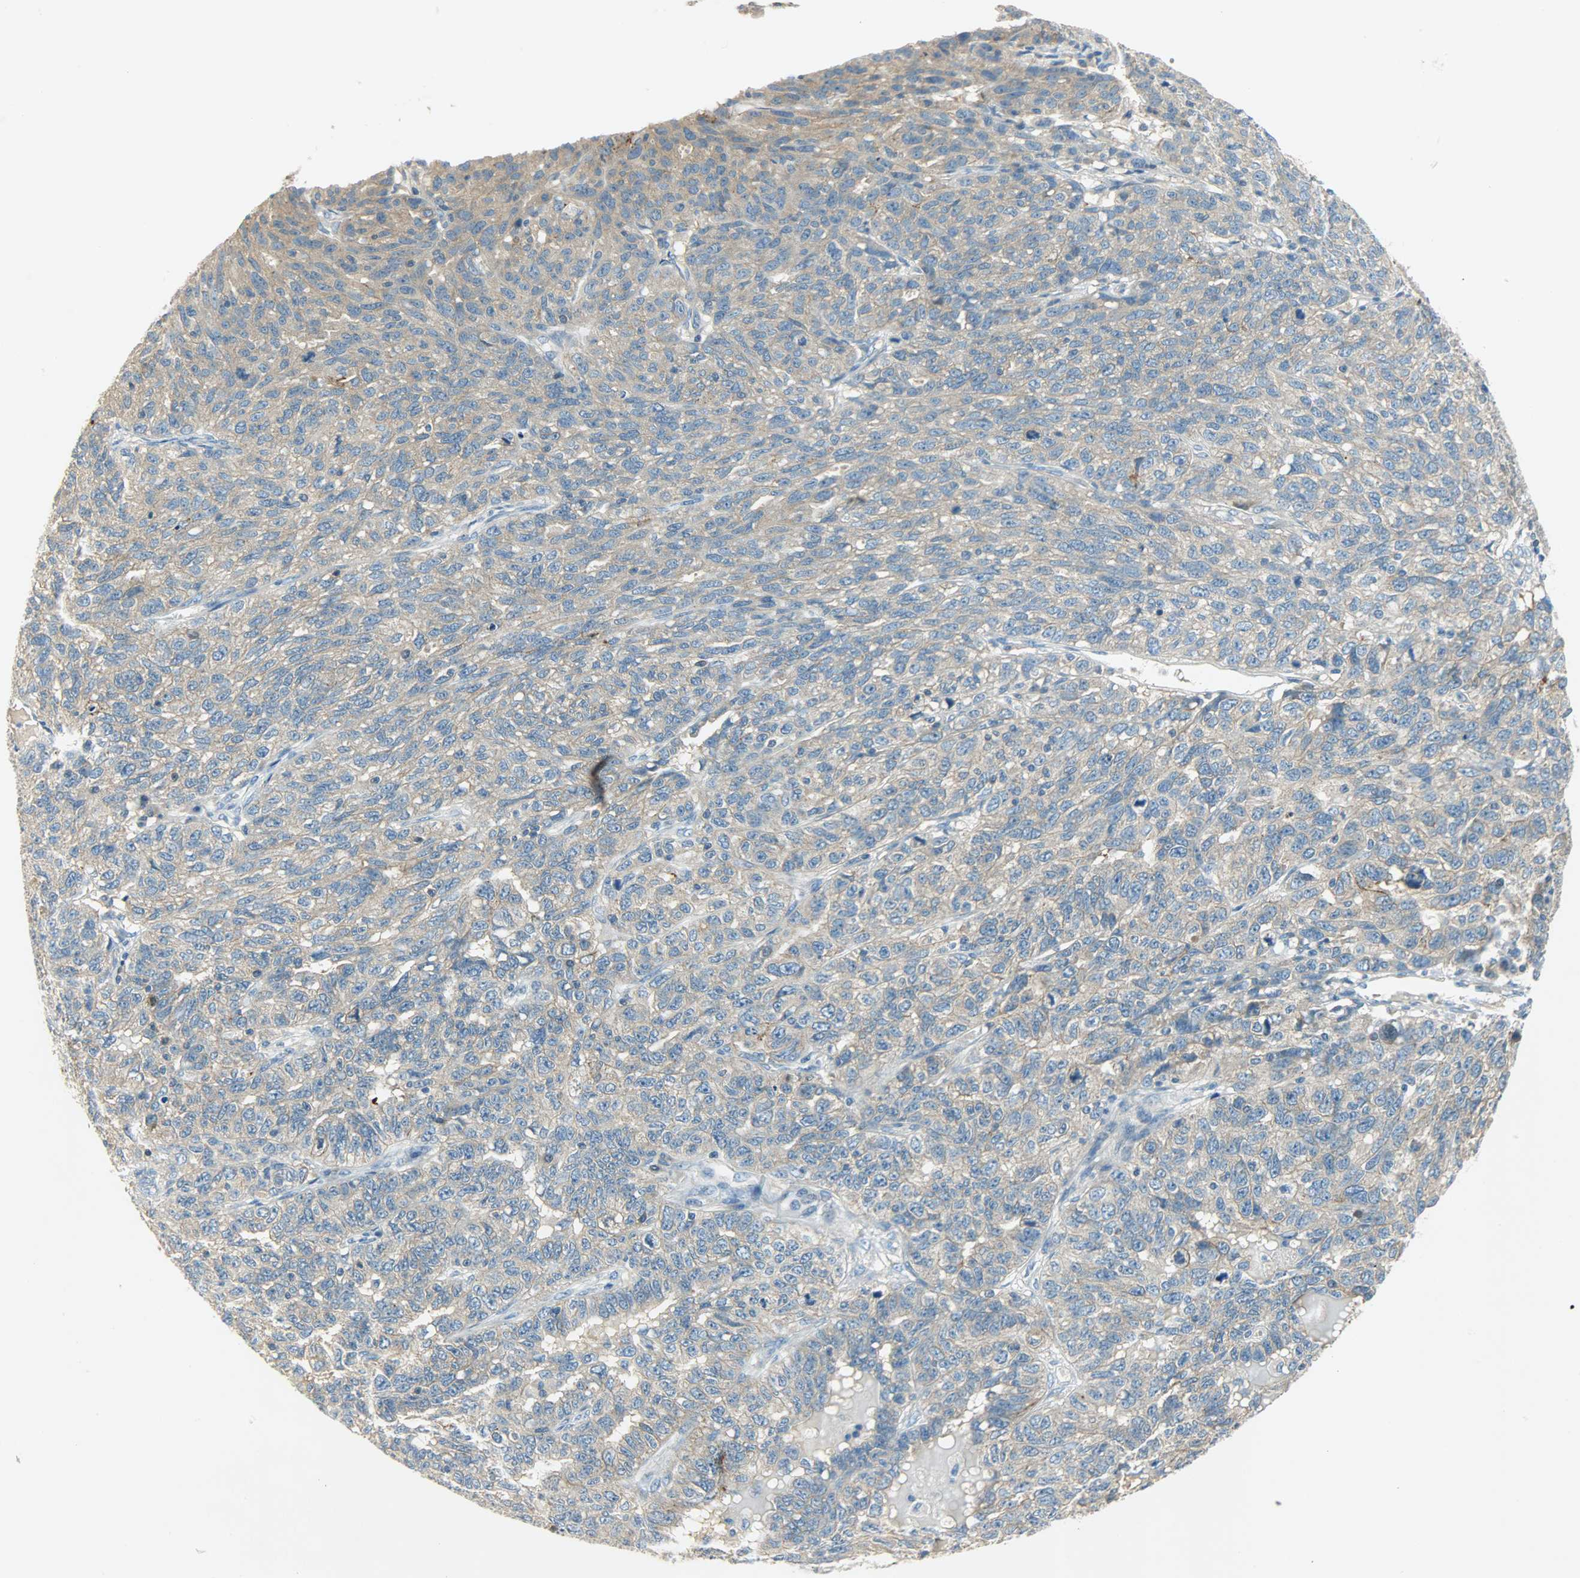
{"staining": {"intensity": "moderate", "quantity": ">75%", "location": "cytoplasmic/membranous"}, "tissue": "ovarian cancer", "cell_type": "Tumor cells", "image_type": "cancer", "snomed": [{"axis": "morphology", "description": "Cystadenocarcinoma, serous, NOS"}, {"axis": "topography", "description": "Ovary"}], "caption": "Ovarian serous cystadenocarcinoma stained with DAB (3,3'-diaminobenzidine) immunohistochemistry displays medium levels of moderate cytoplasmic/membranous expression in about >75% of tumor cells.", "gene": "DSG2", "patient": {"sex": "female", "age": 71}}